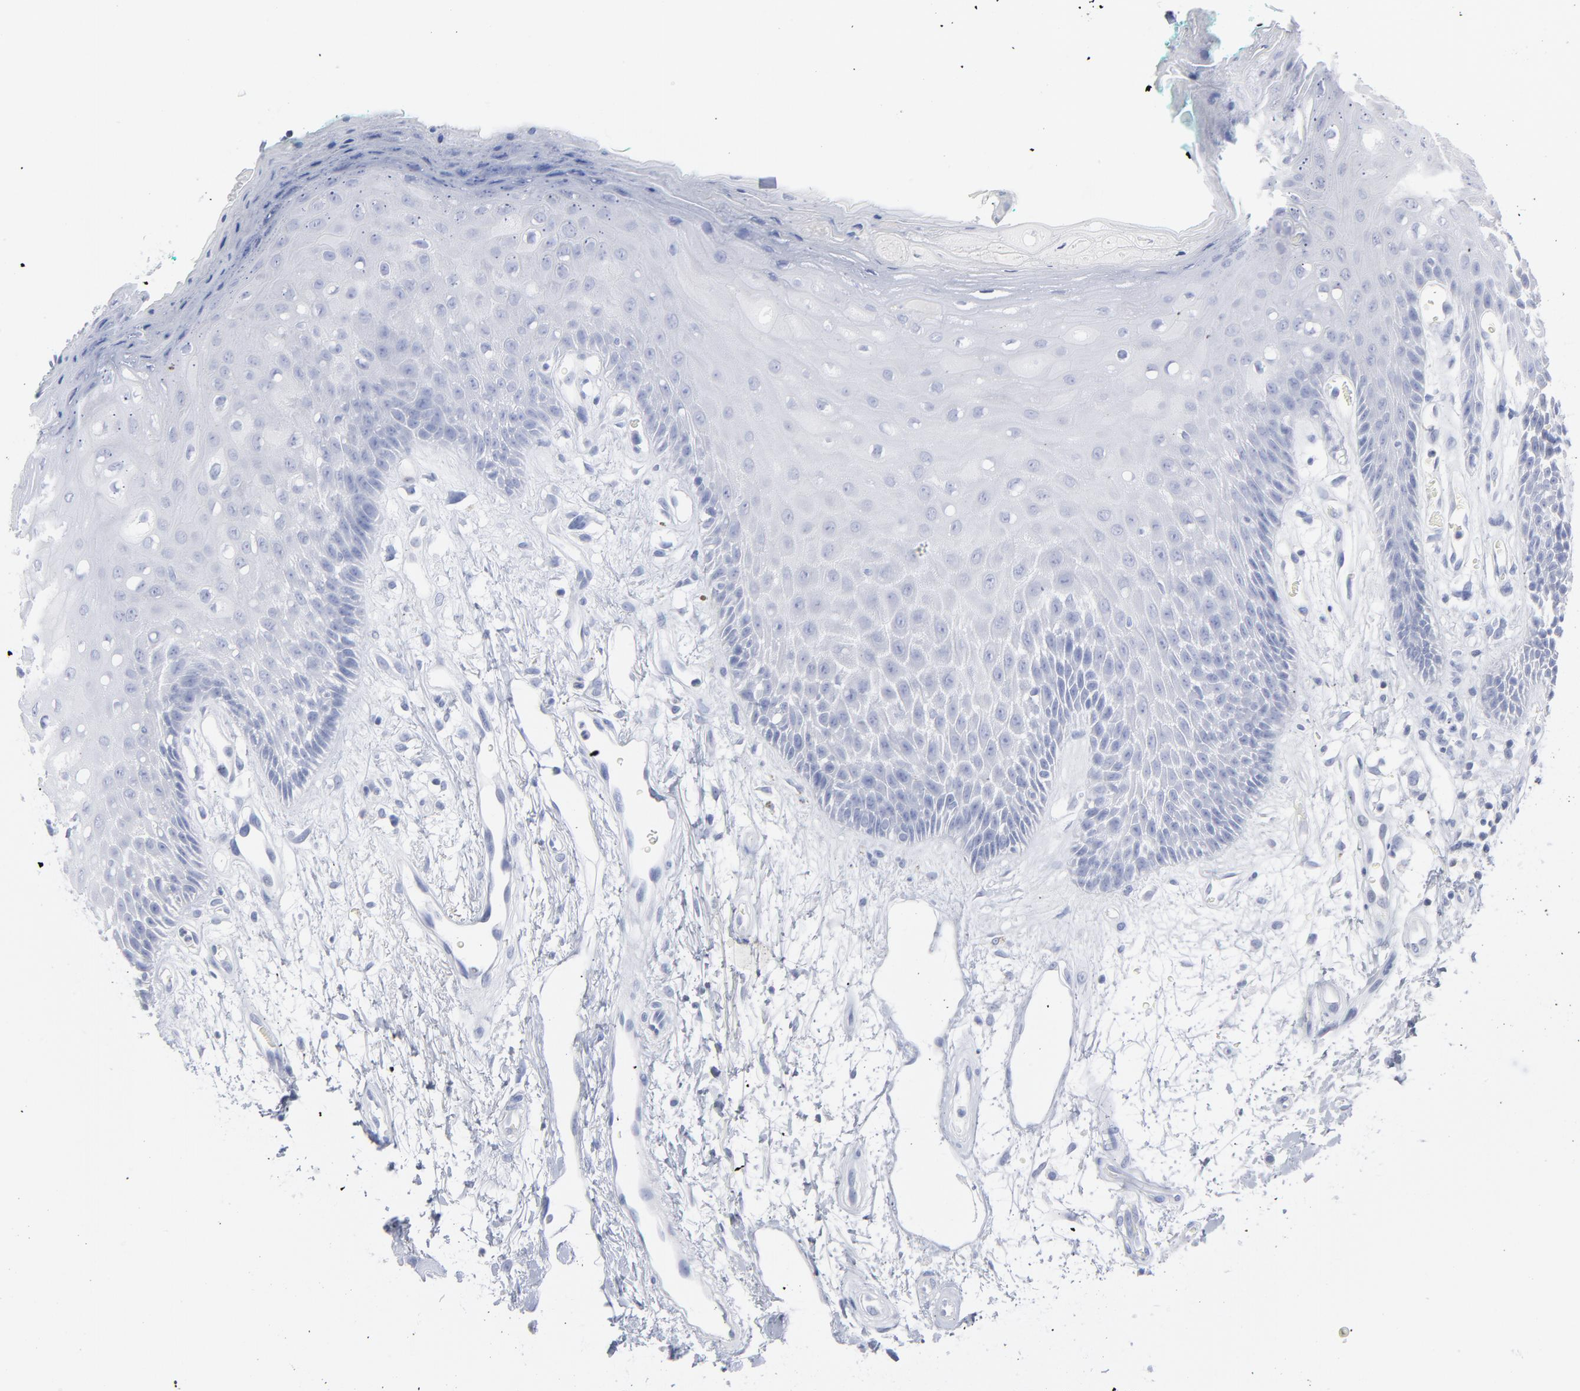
{"staining": {"intensity": "negative", "quantity": "none", "location": "none"}, "tissue": "oral mucosa", "cell_type": "Squamous epithelial cells", "image_type": "normal", "snomed": [{"axis": "morphology", "description": "Normal tissue, NOS"}, {"axis": "morphology", "description": "Squamous cell carcinoma, NOS"}, {"axis": "topography", "description": "Skeletal muscle"}, {"axis": "topography", "description": "Oral tissue"}, {"axis": "topography", "description": "Head-Neck"}], "caption": "Immunohistochemistry micrograph of unremarkable oral mucosa stained for a protein (brown), which shows no positivity in squamous epithelial cells.", "gene": "P2RY8", "patient": {"sex": "female", "age": 84}}